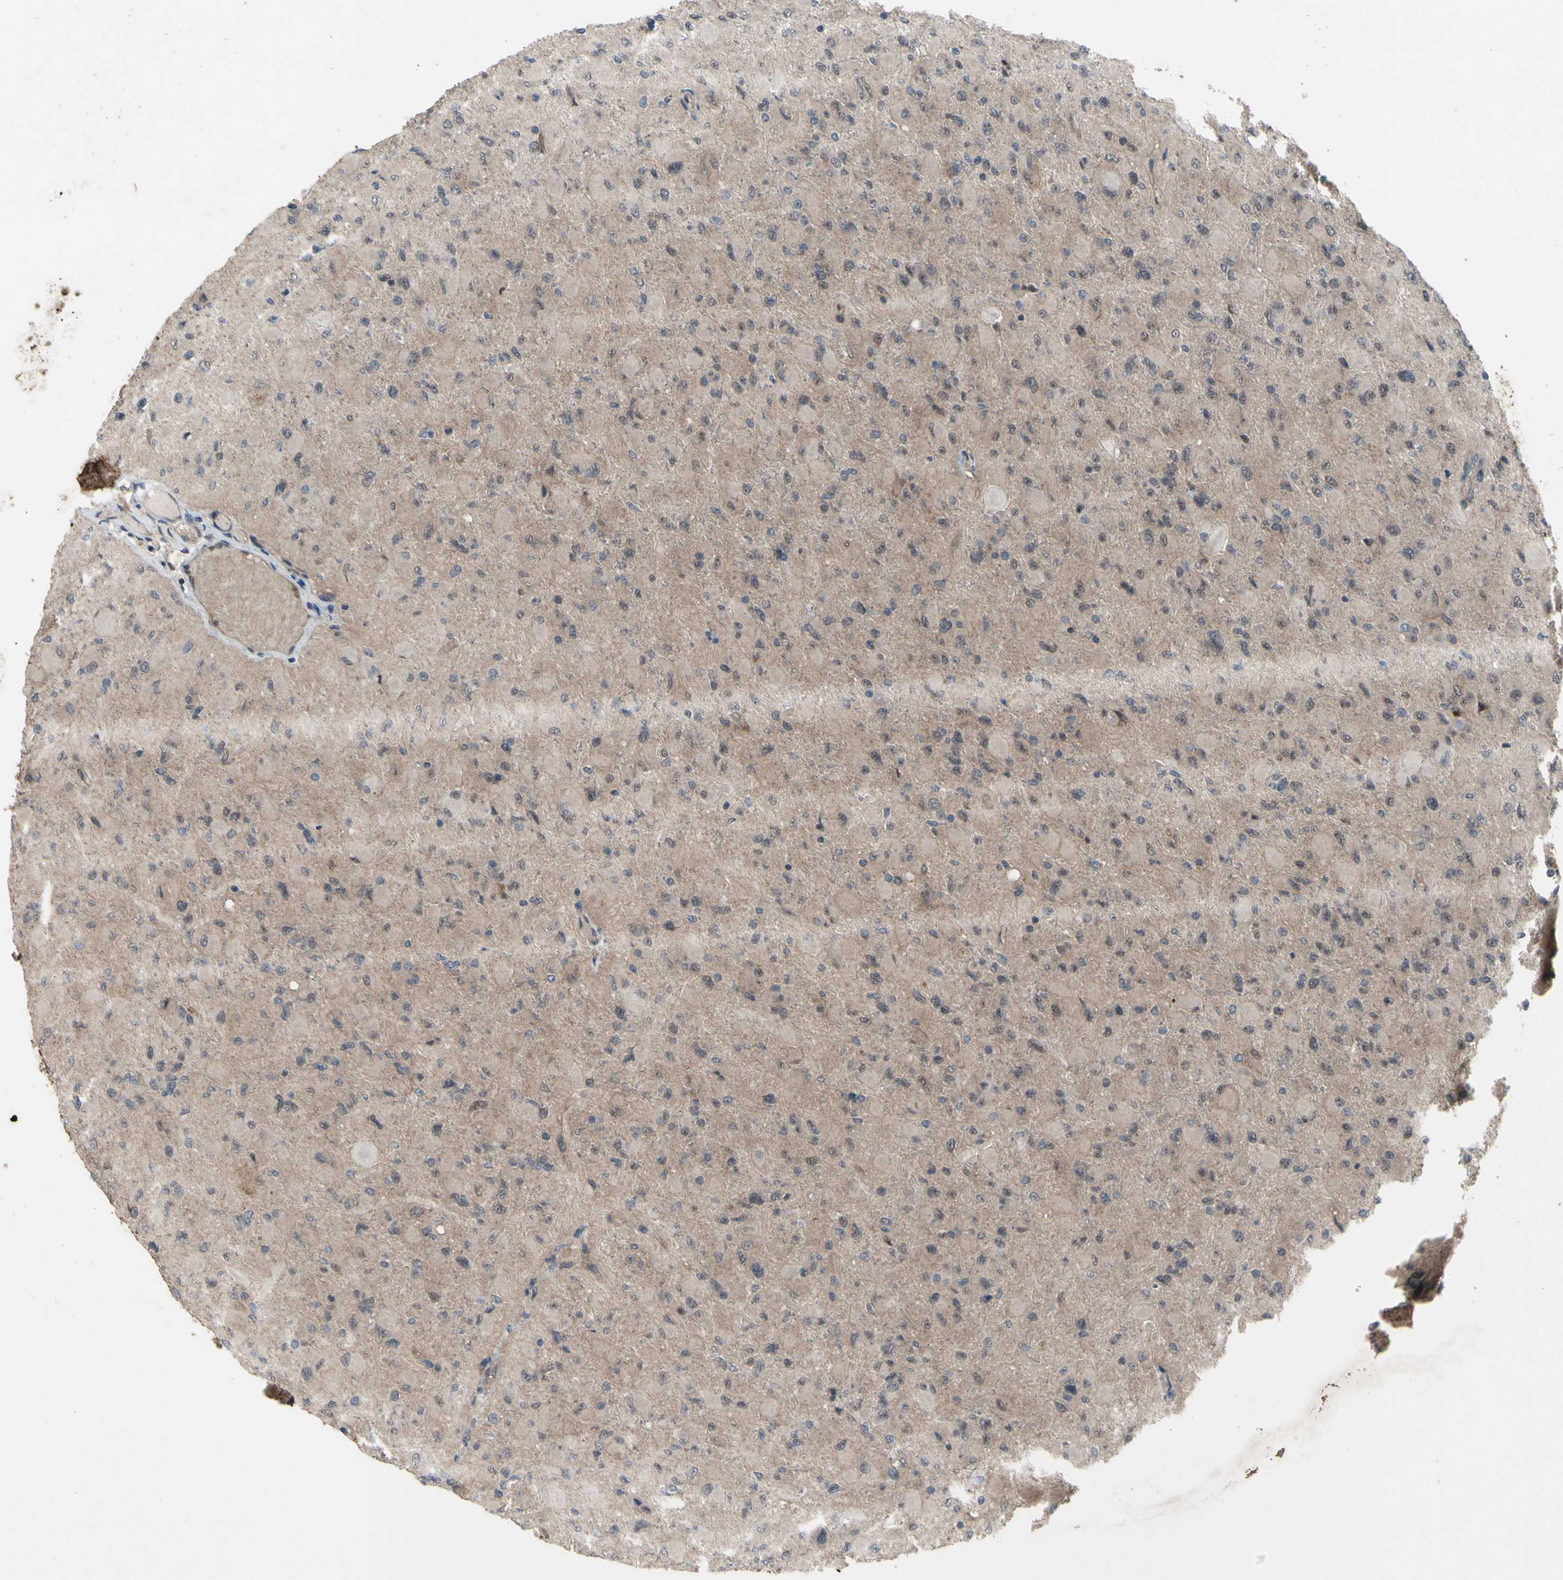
{"staining": {"intensity": "weak", "quantity": "25%-75%", "location": "cytoplasmic/membranous,nuclear"}, "tissue": "glioma", "cell_type": "Tumor cells", "image_type": "cancer", "snomed": [{"axis": "morphology", "description": "Glioma, malignant, High grade"}, {"axis": "topography", "description": "Cerebral cortex"}], "caption": "Protein analysis of malignant glioma (high-grade) tissue reveals weak cytoplasmic/membranous and nuclear expression in approximately 25%-75% of tumor cells.", "gene": "TRDMT1", "patient": {"sex": "female", "age": 36}}